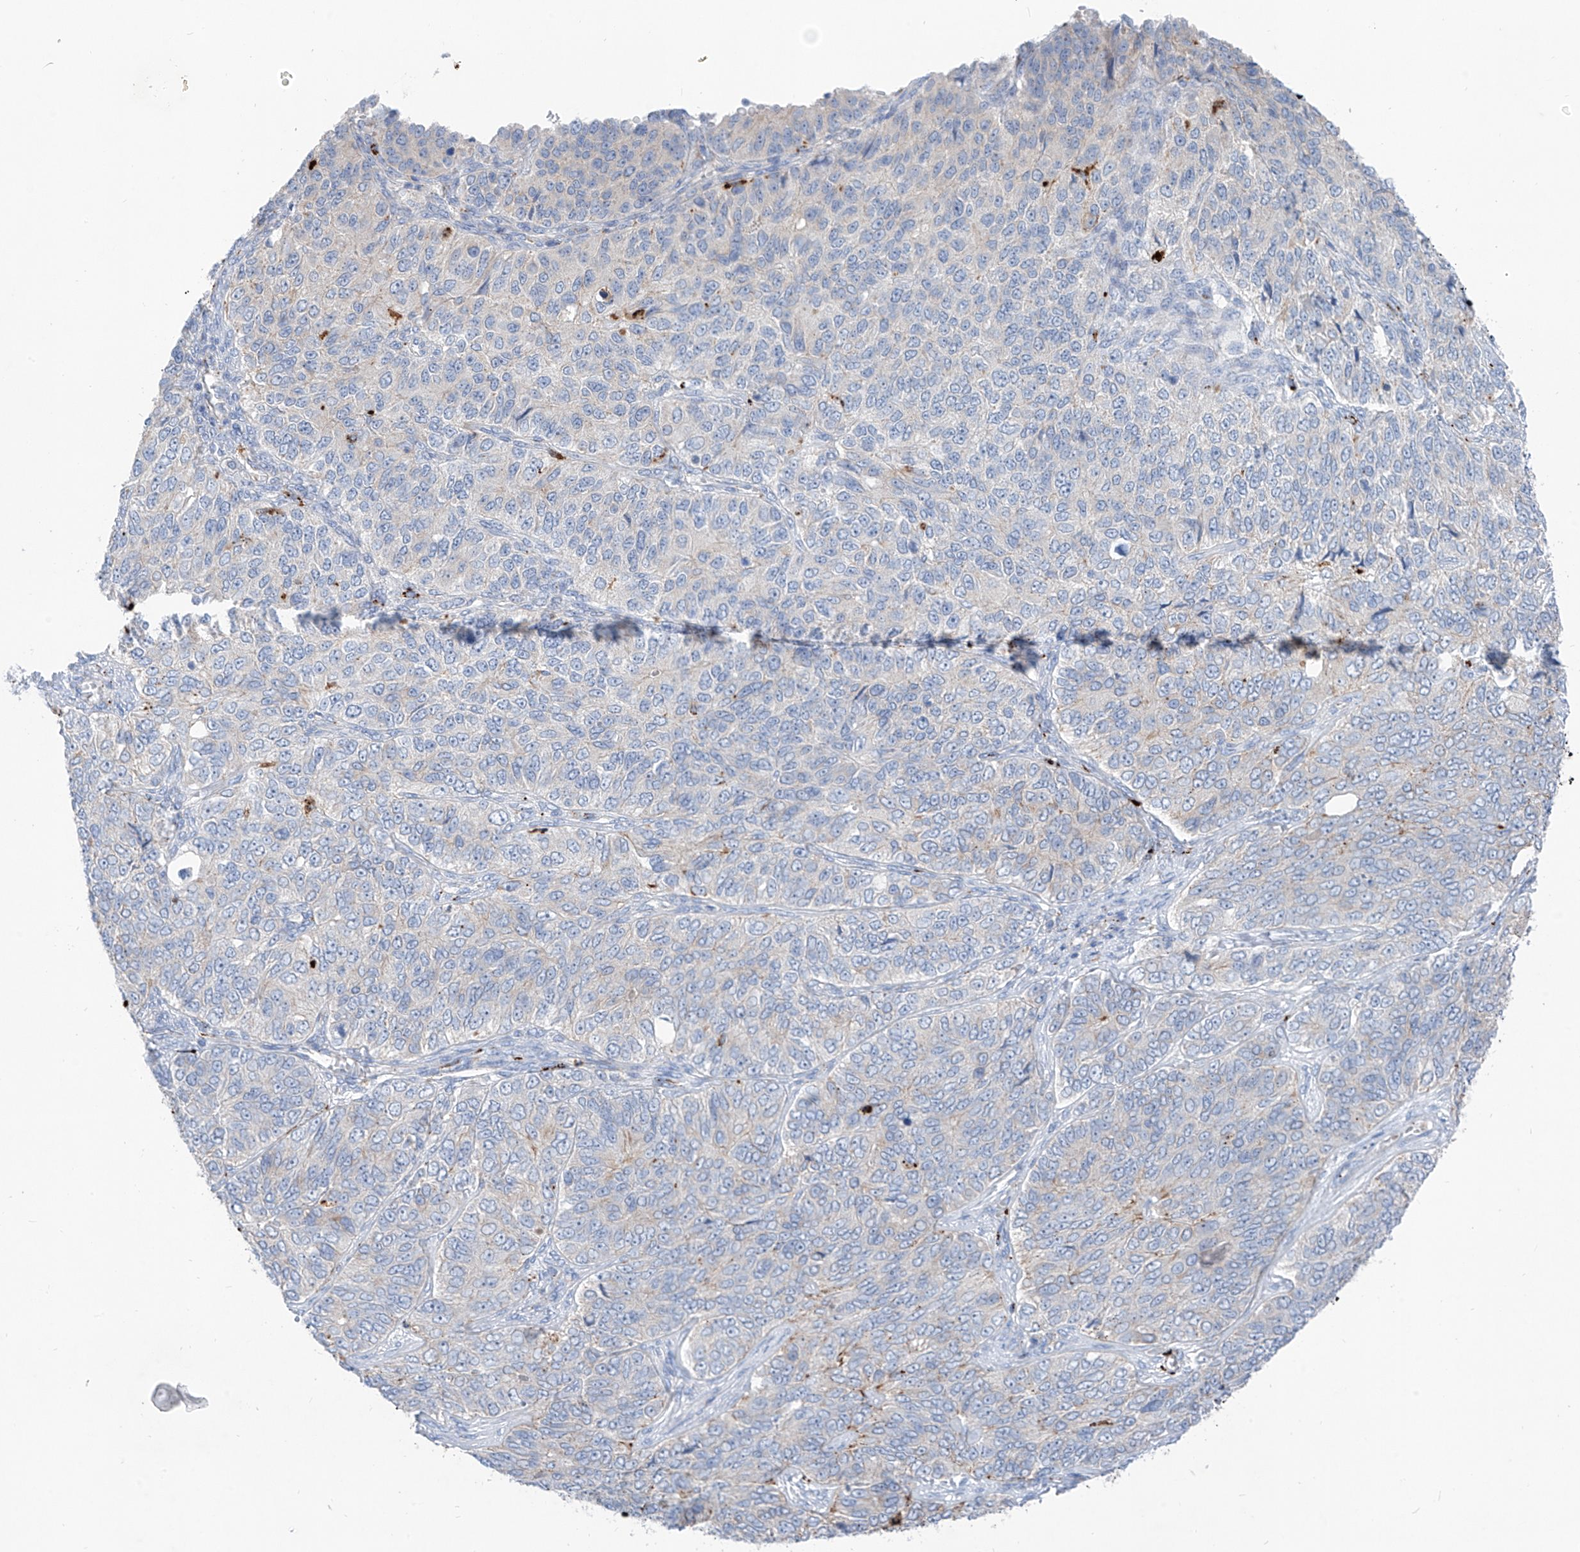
{"staining": {"intensity": "negative", "quantity": "none", "location": "none"}, "tissue": "ovarian cancer", "cell_type": "Tumor cells", "image_type": "cancer", "snomed": [{"axis": "morphology", "description": "Carcinoma, endometroid"}, {"axis": "topography", "description": "Ovary"}], "caption": "A histopathology image of human ovarian cancer is negative for staining in tumor cells. (DAB IHC visualized using brightfield microscopy, high magnification).", "gene": "GPR137C", "patient": {"sex": "female", "age": 51}}